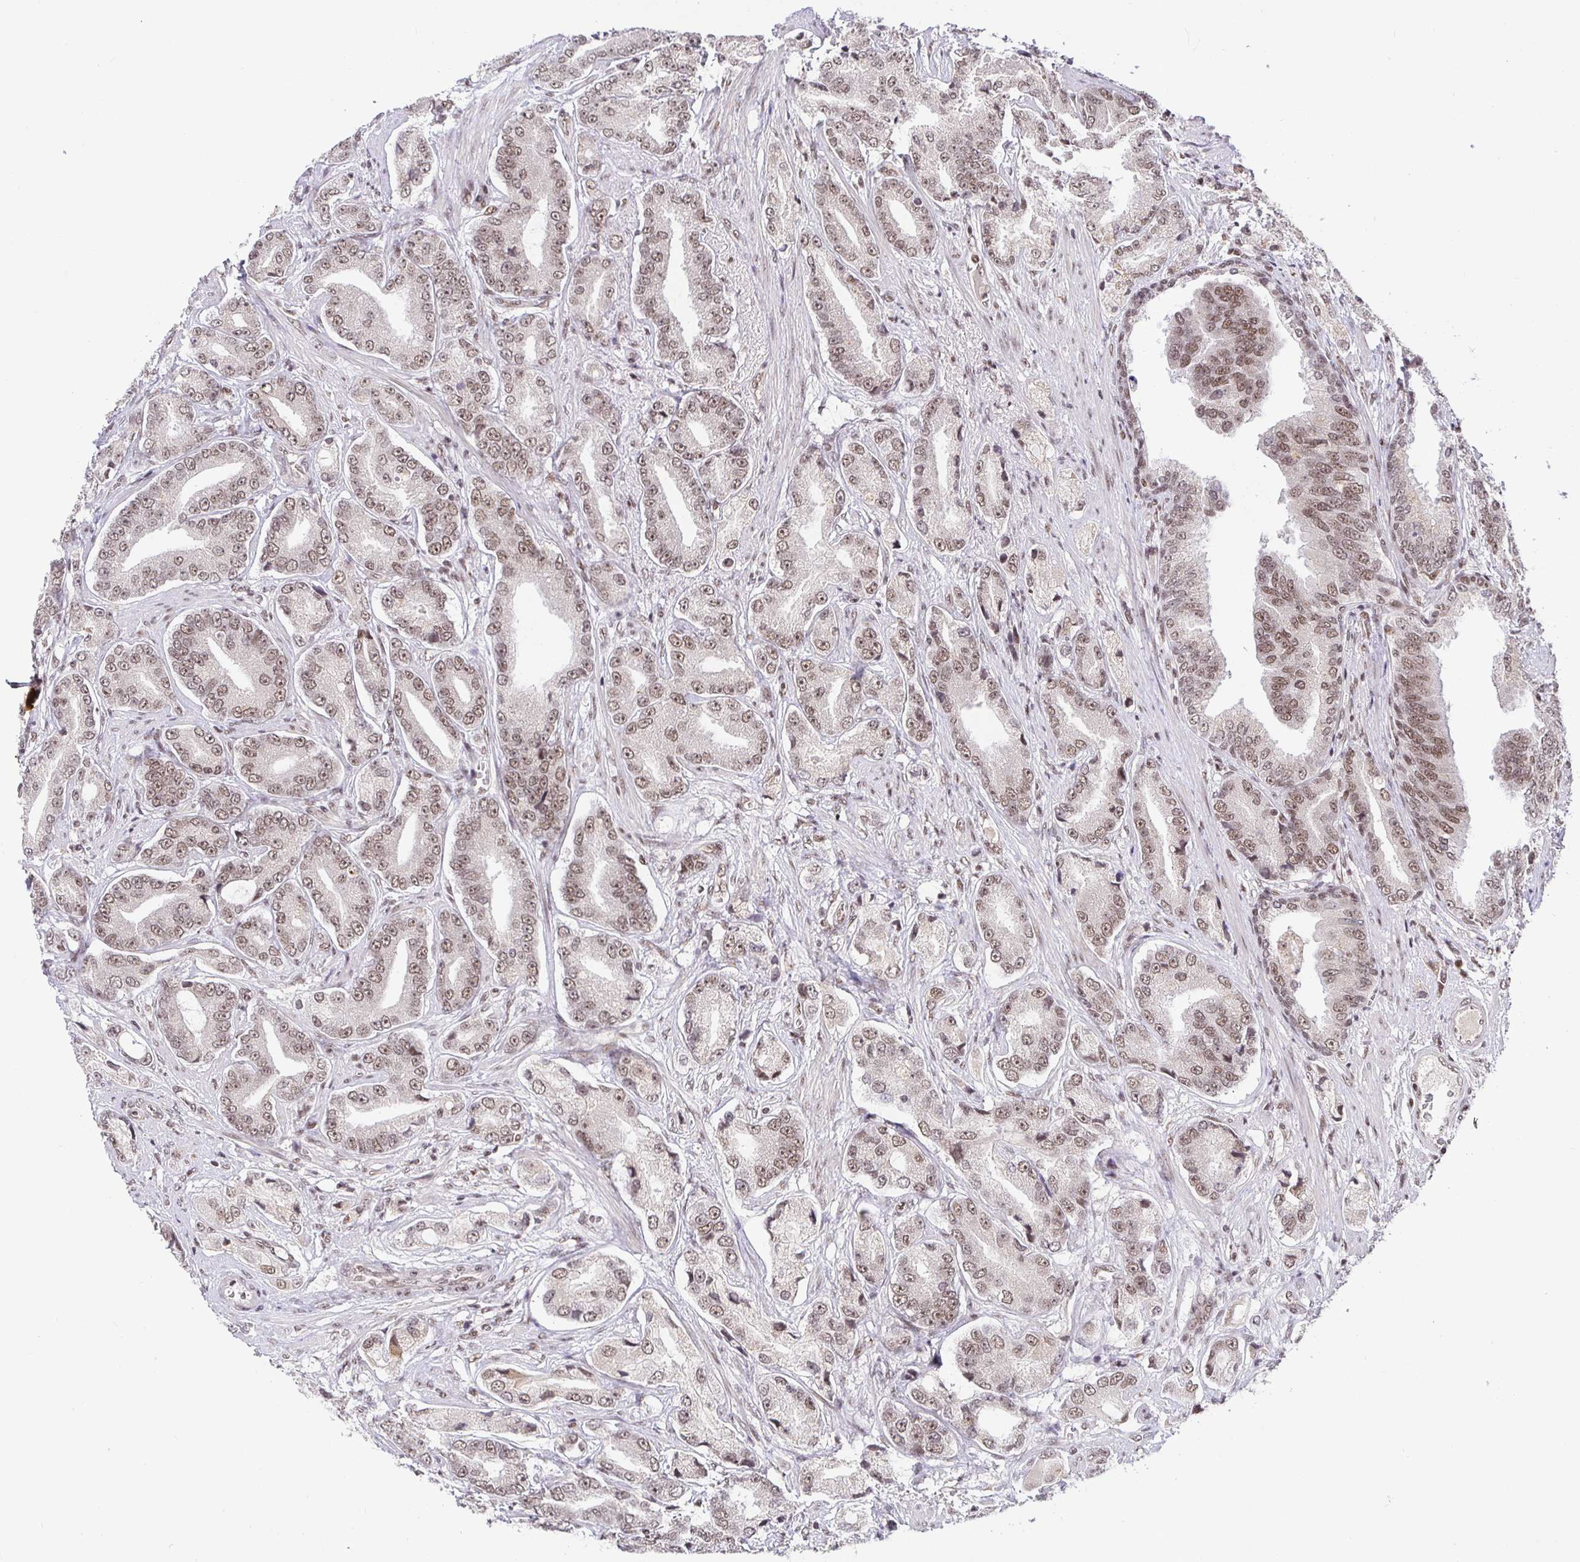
{"staining": {"intensity": "weak", "quantity": ">75%", "location": "nuclear"}, "tissue": "prostate cancer", "cell_type": "Tumor cells", "image_type": "cancer", "snomed": [{"axis": "morphology", "description": "Adenocarcinoma, High grade"}, {"axis": "topography", "description": "Prostate and seminal vesicle, NOS"}], "caption": "Protein expression analysis of high-grade adenocarcinoma (prostate) reveals weak nuclear expression in about >75% of tumor cells.", "gene": "USF1", "patient": {"sex": "male", "age": 61}}